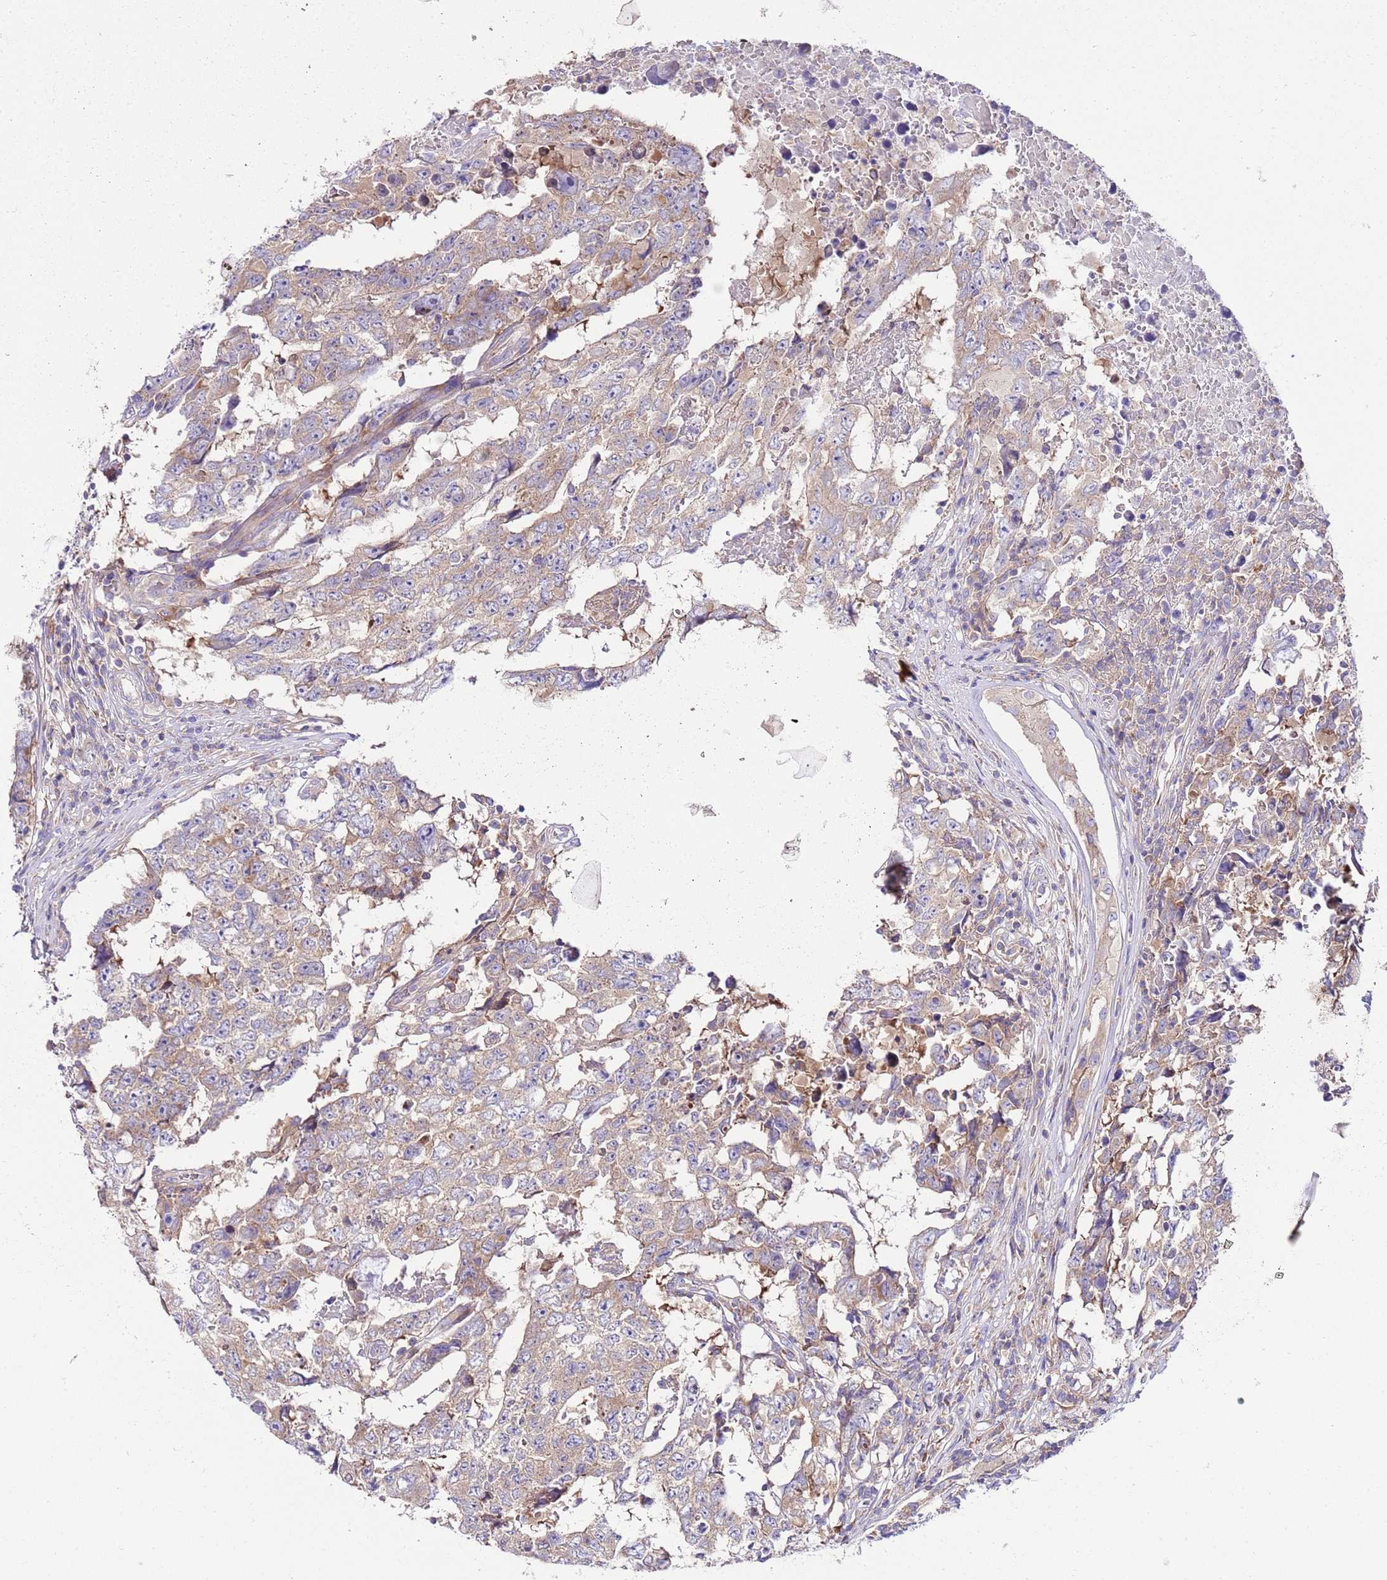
{"staining": {"intensity": "moderate", "quantity": ">75%", "location": "cytoplasmic/membranous"}, "tissue": "testis cancer", "cell_type": "Tumor cells", "image_type": "cancer", "snomed": [{"axis": "morphology", "description": "Carcinoma, Embryonal, NOS"}, {"axis": "topography", "description": "Testis"}], "caption": "Testis cancer (embryonal carcinoma) stained for a protein shows moderate cytoplasmic/membranous positivity in tumor cells.", "gene": "RPS10", "patient": {"sex": "male", "age": 25}}